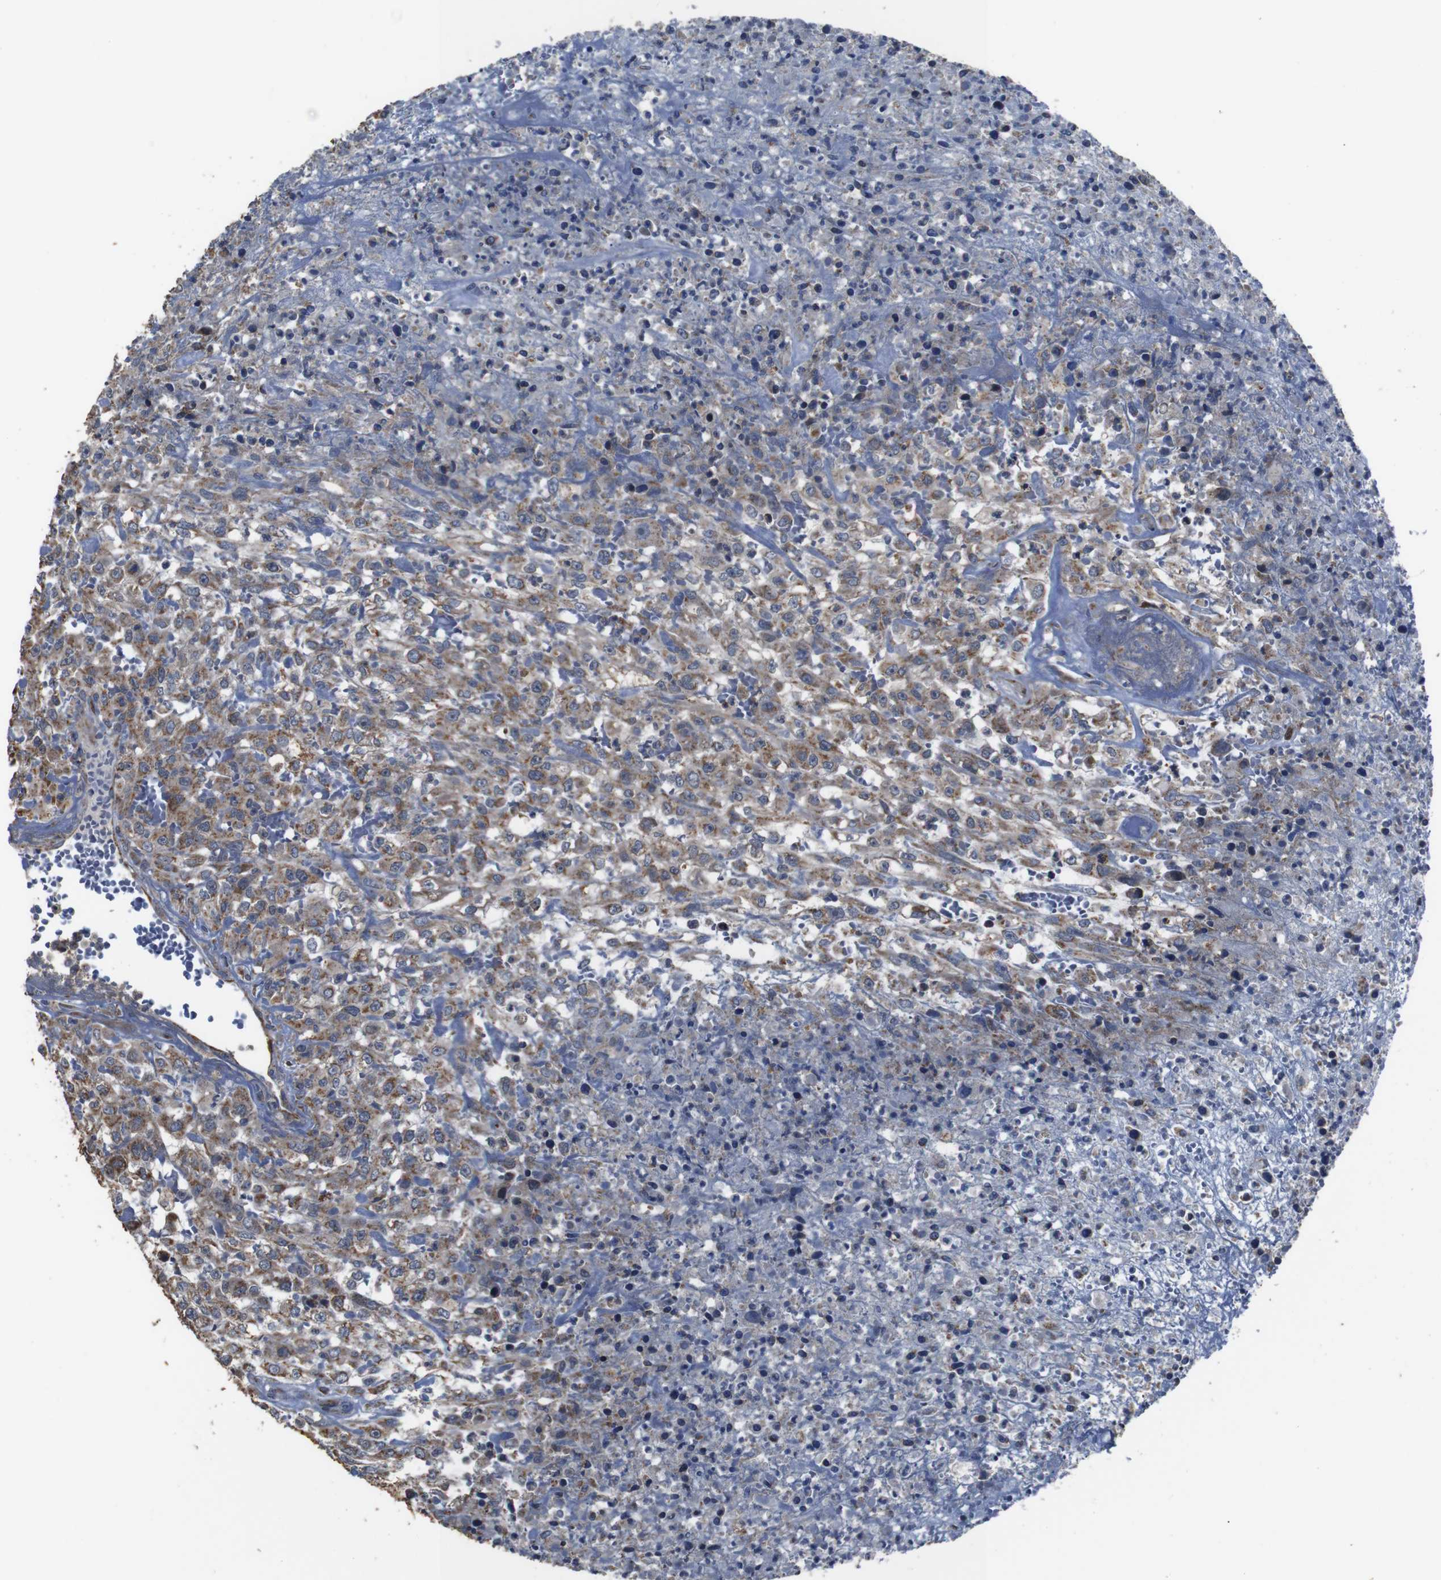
{"staining": {"intensity": "moderate", "quantity": ">75%", "location": "cytoplasmic/membranous"}, "tissue": "urothelial cancer", "cell_type": "Tumor cells", "image_type": "cancer", "snomed": [{"axis": "morphology", "description": "Urothelial carcinoma, High grade"}, {"axis": "topography", "description": "Urinary bladder"}], "caption": "A histopathology image of human urothelial carcinoma (high-grade) stained for a protein shows moderate cytoplasmic/membranous brown staining in tumor cells.", "gene": "SNN", "patient": {"sex": "male", "age": 46}}